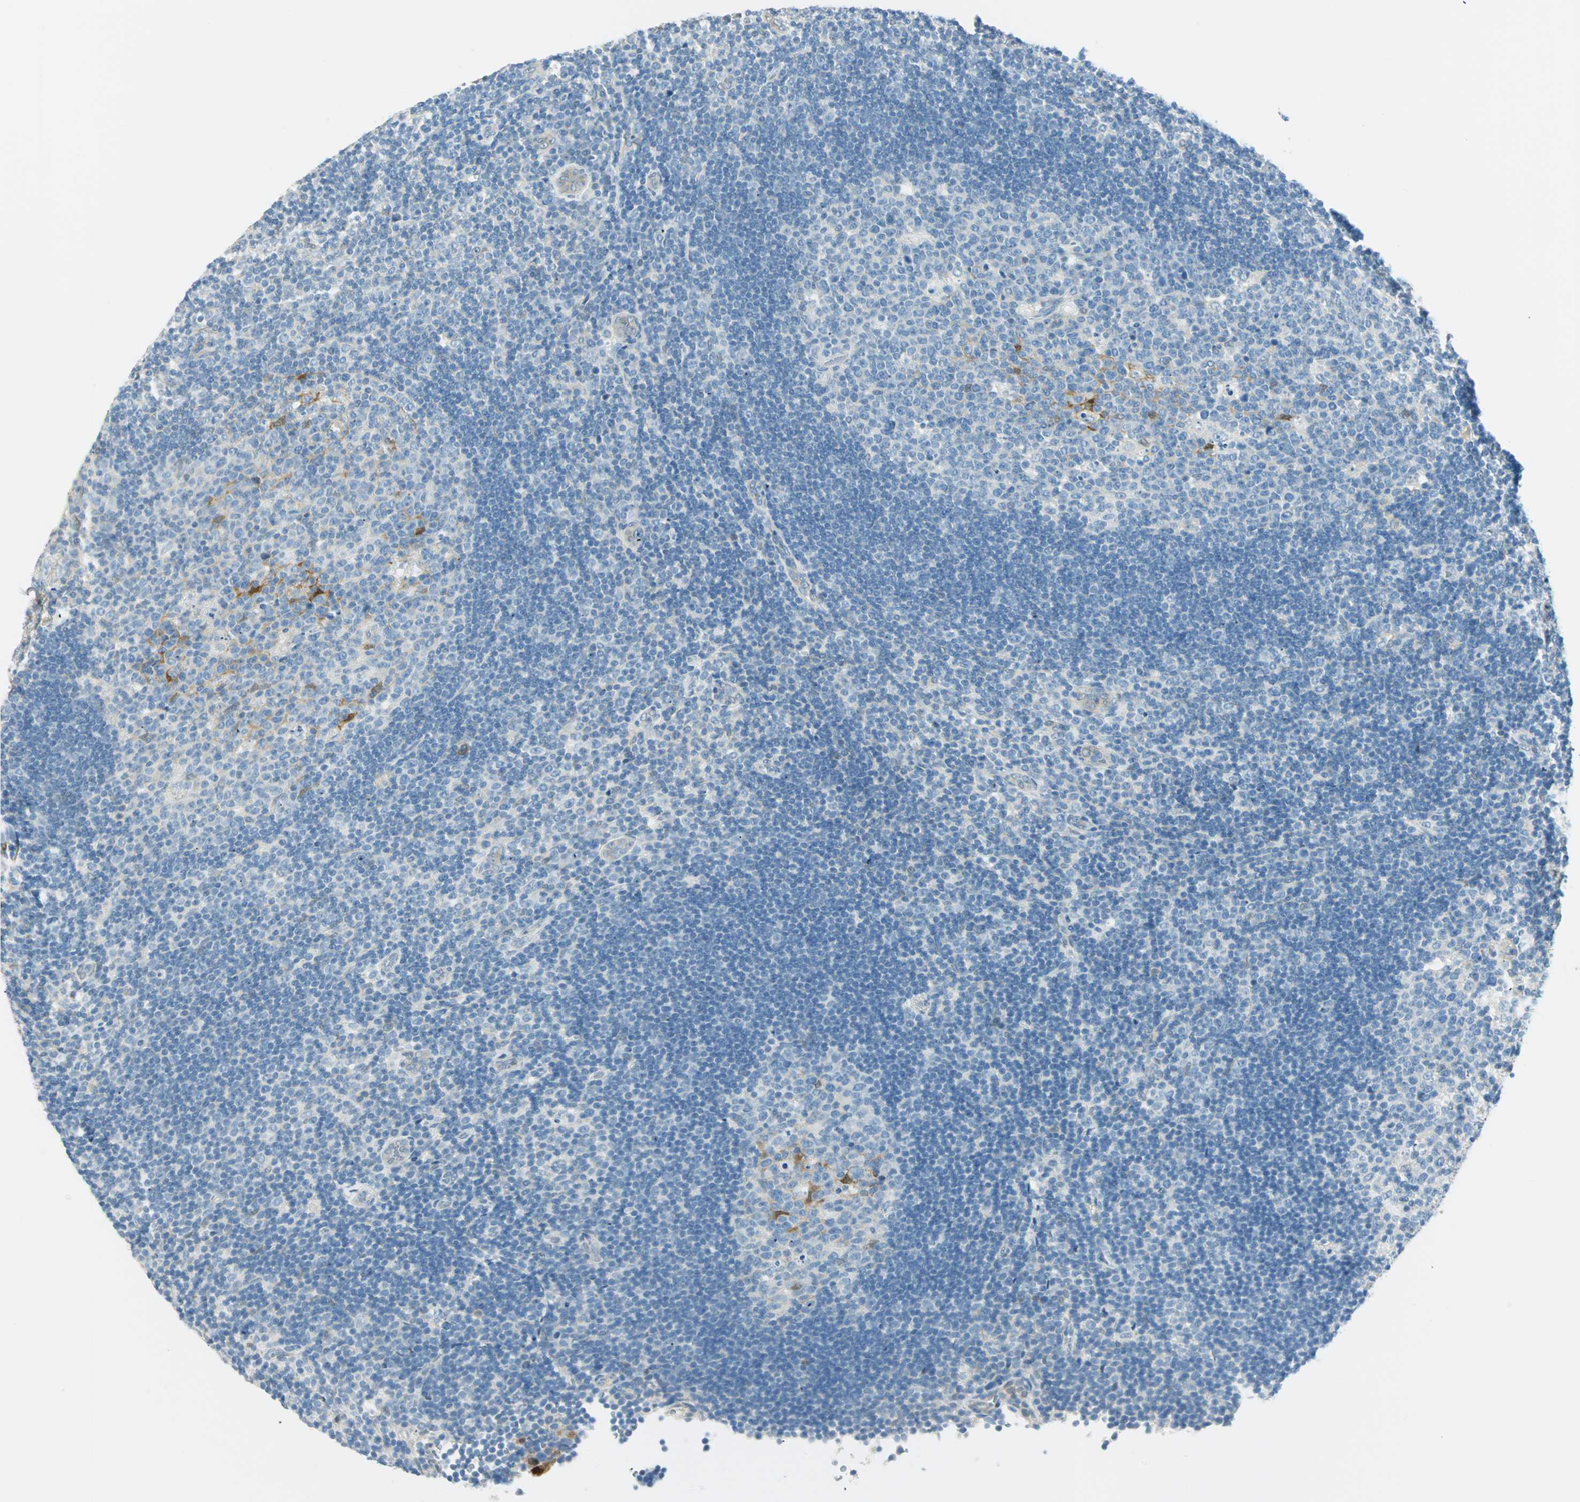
{"staining": {"intensity": "moderate", "quantity": "<25%", "location": "cytoplasmic/membranous"}, "tissue": "lymph node", "cell_type": "Germinal center cells", "image_type": "normal", "snomed": [{"axis": "morphology", "description": "Normal tissue, NOS"}, {"axis": "topography", "description": "Lymph node"}, {"axis": "topography", "description": "Salivary gland"}], "caption": "This micrograph shows unremarkable lymph node stained with immunohistochemistry to label a protein in brown. The cytoplasmic/membranous of germinal center cells show moderate positivity for the protein. Nuclei are counter-stained blue.", "gene": "S100A1", "patient": {"sex": "male", "age": 8}}